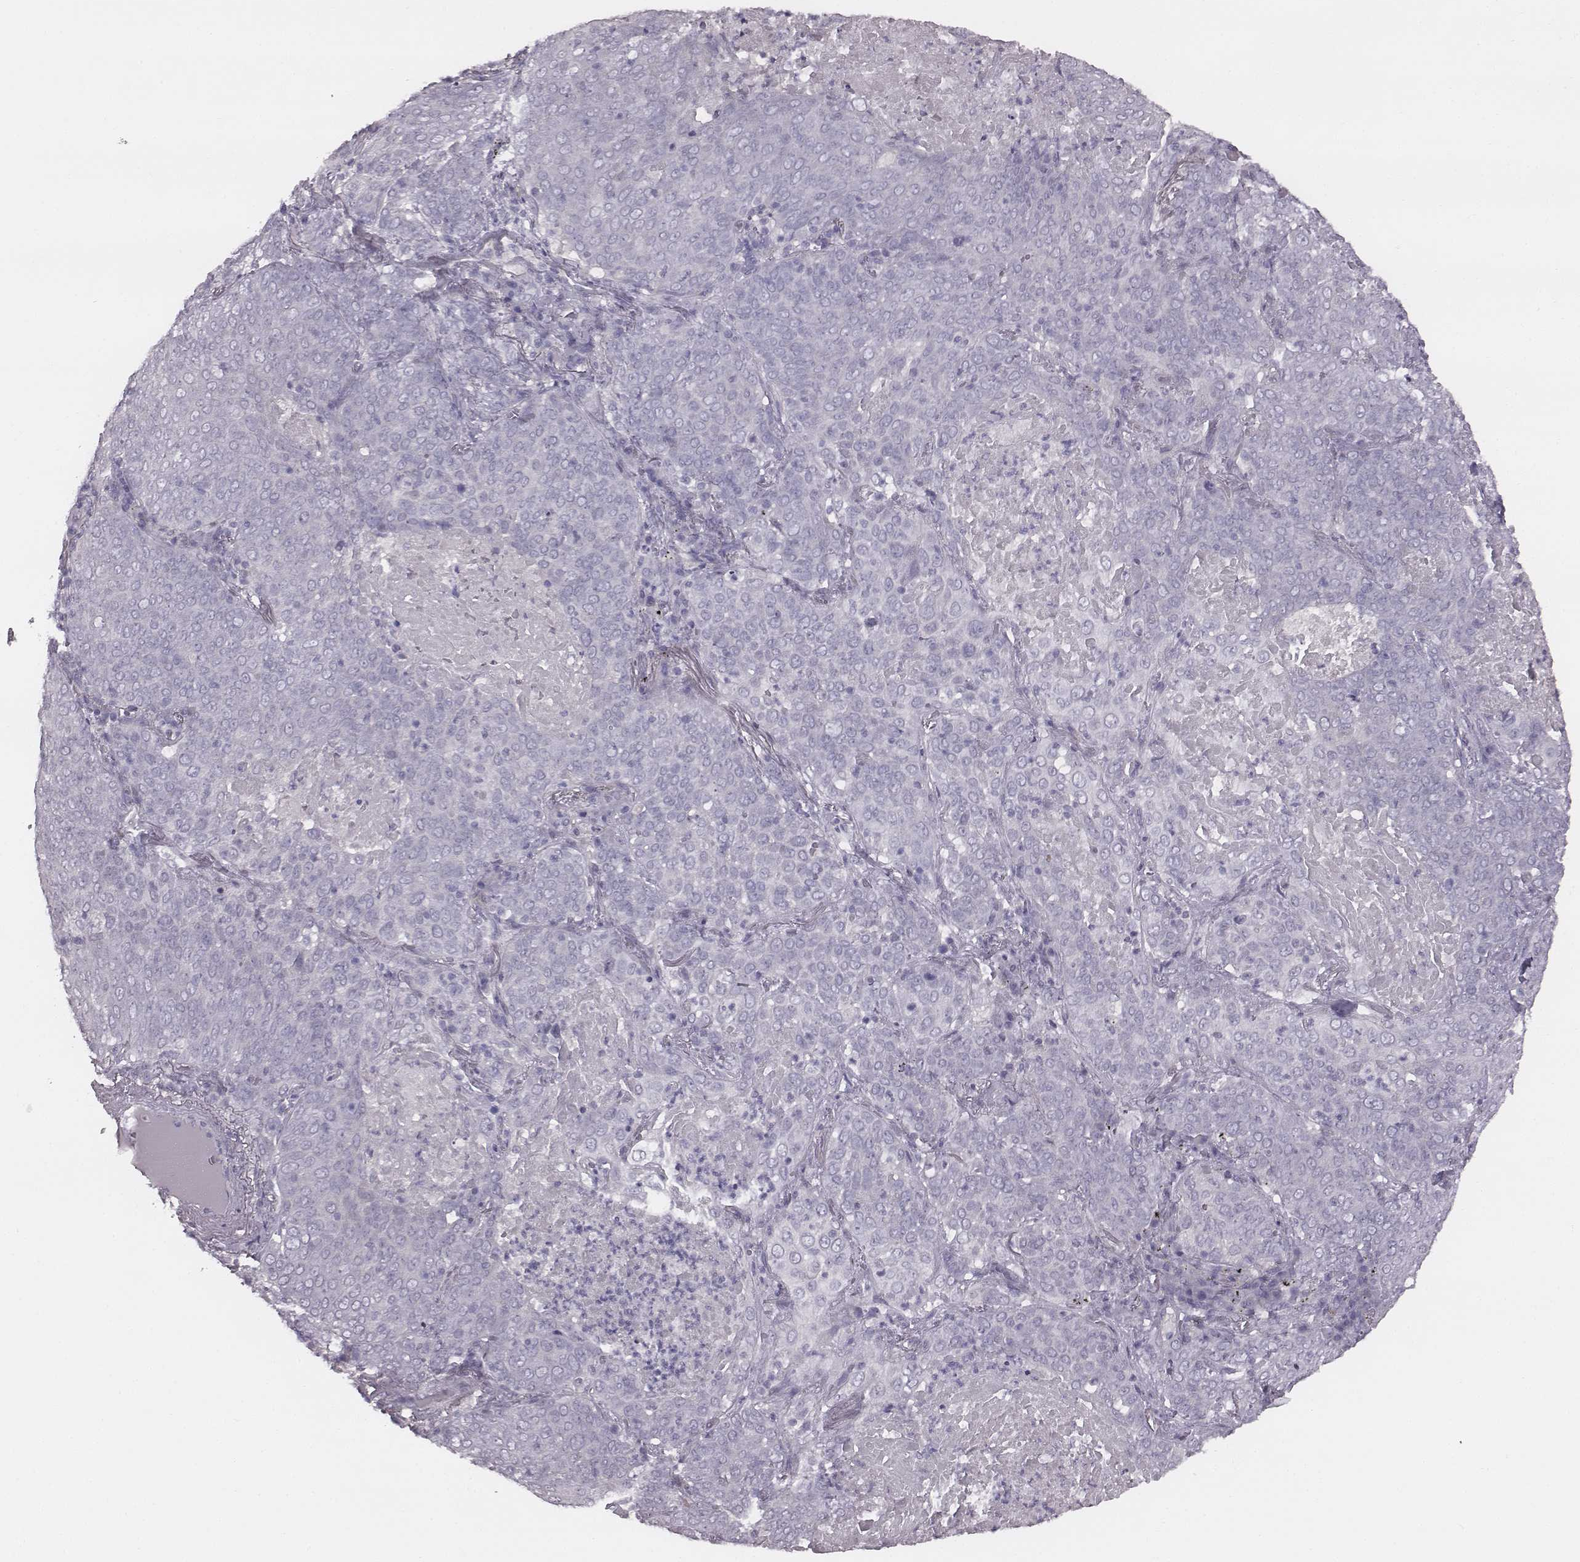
{"staining": {"intensity": "negative", "quantity": "none", "location": "none"}, "tissue": "lung cancer", "cell_type": "Tumor cells", "image_type": "cancer", "snomed": [{"axis": "morphology", "description": "Squamous cell carcinoma, NOS"}, {"axis": "topography", "description": "Lung"}], "caption": "Immunohistochemistry (IHC) of lung cancer demonstrates no positivity in tumor cells. The staining was performed using DAB (3,3'-diaminobenzidine) to visualize the protein expression in brown, while the nuclei were stained in blue with hematoxylin (Magnification: 20x).", "gene": "PDE8B", "patient": {"sex": "male", "age": 82}}